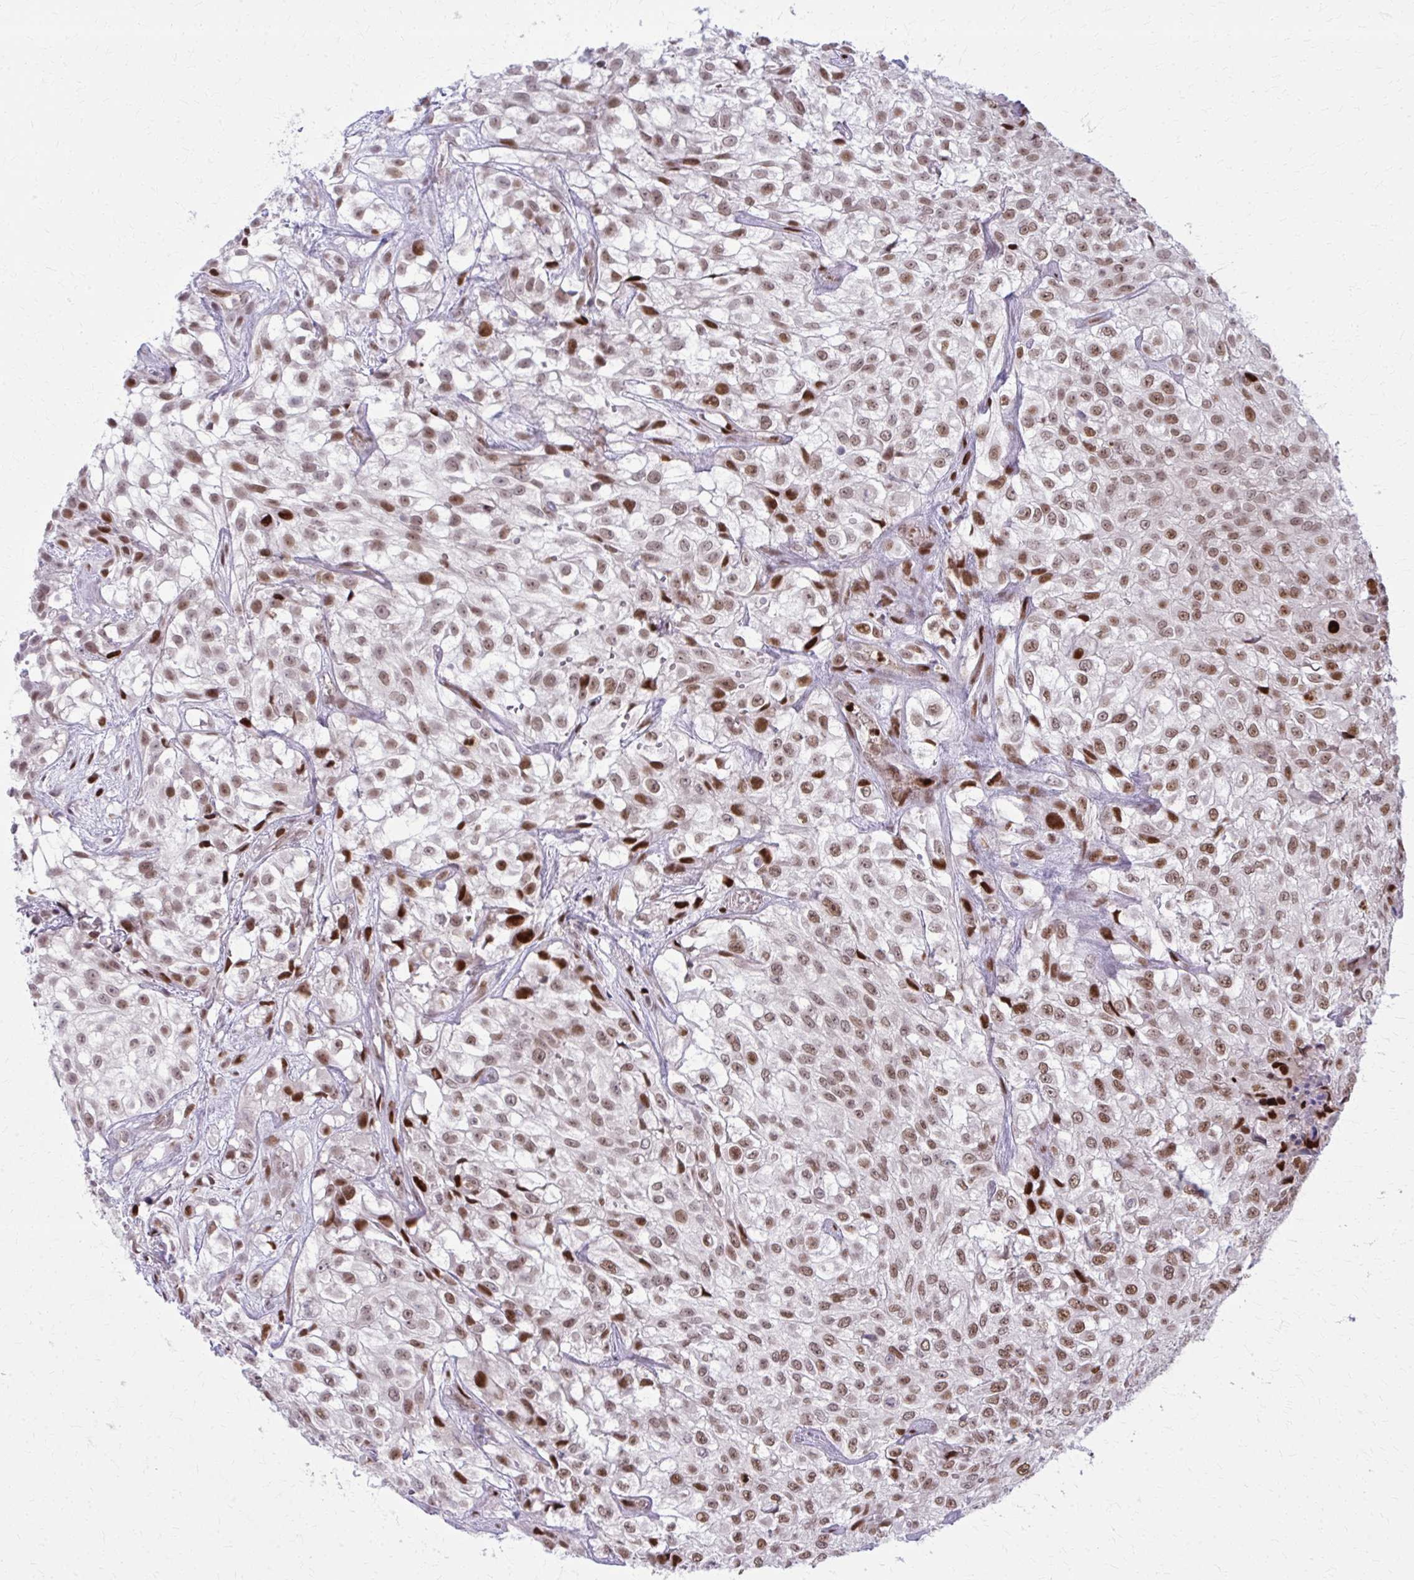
{"staining": {"intensity": "moderate", "quantity": ">75%", "location": "nuclear"}, "tissue": "urothelial cancer", "cell_type": "Tumor cells", "image_type": "cancer", "snomed": [{"axis": "morphology", "description": "Urothelial carcinoma, High grade"}, {"axis": "topography", "description": "Urinary bladder"}], "caption": "A high-resolution photomicrograph shows immunohistochemistry (IHC) staining of urothelial cancer, which reveals moderate nuclear expression in approximately >75% of tumor cells.", "gene": "ZNF559", "patient": {"sex": "male", "age": 56}}